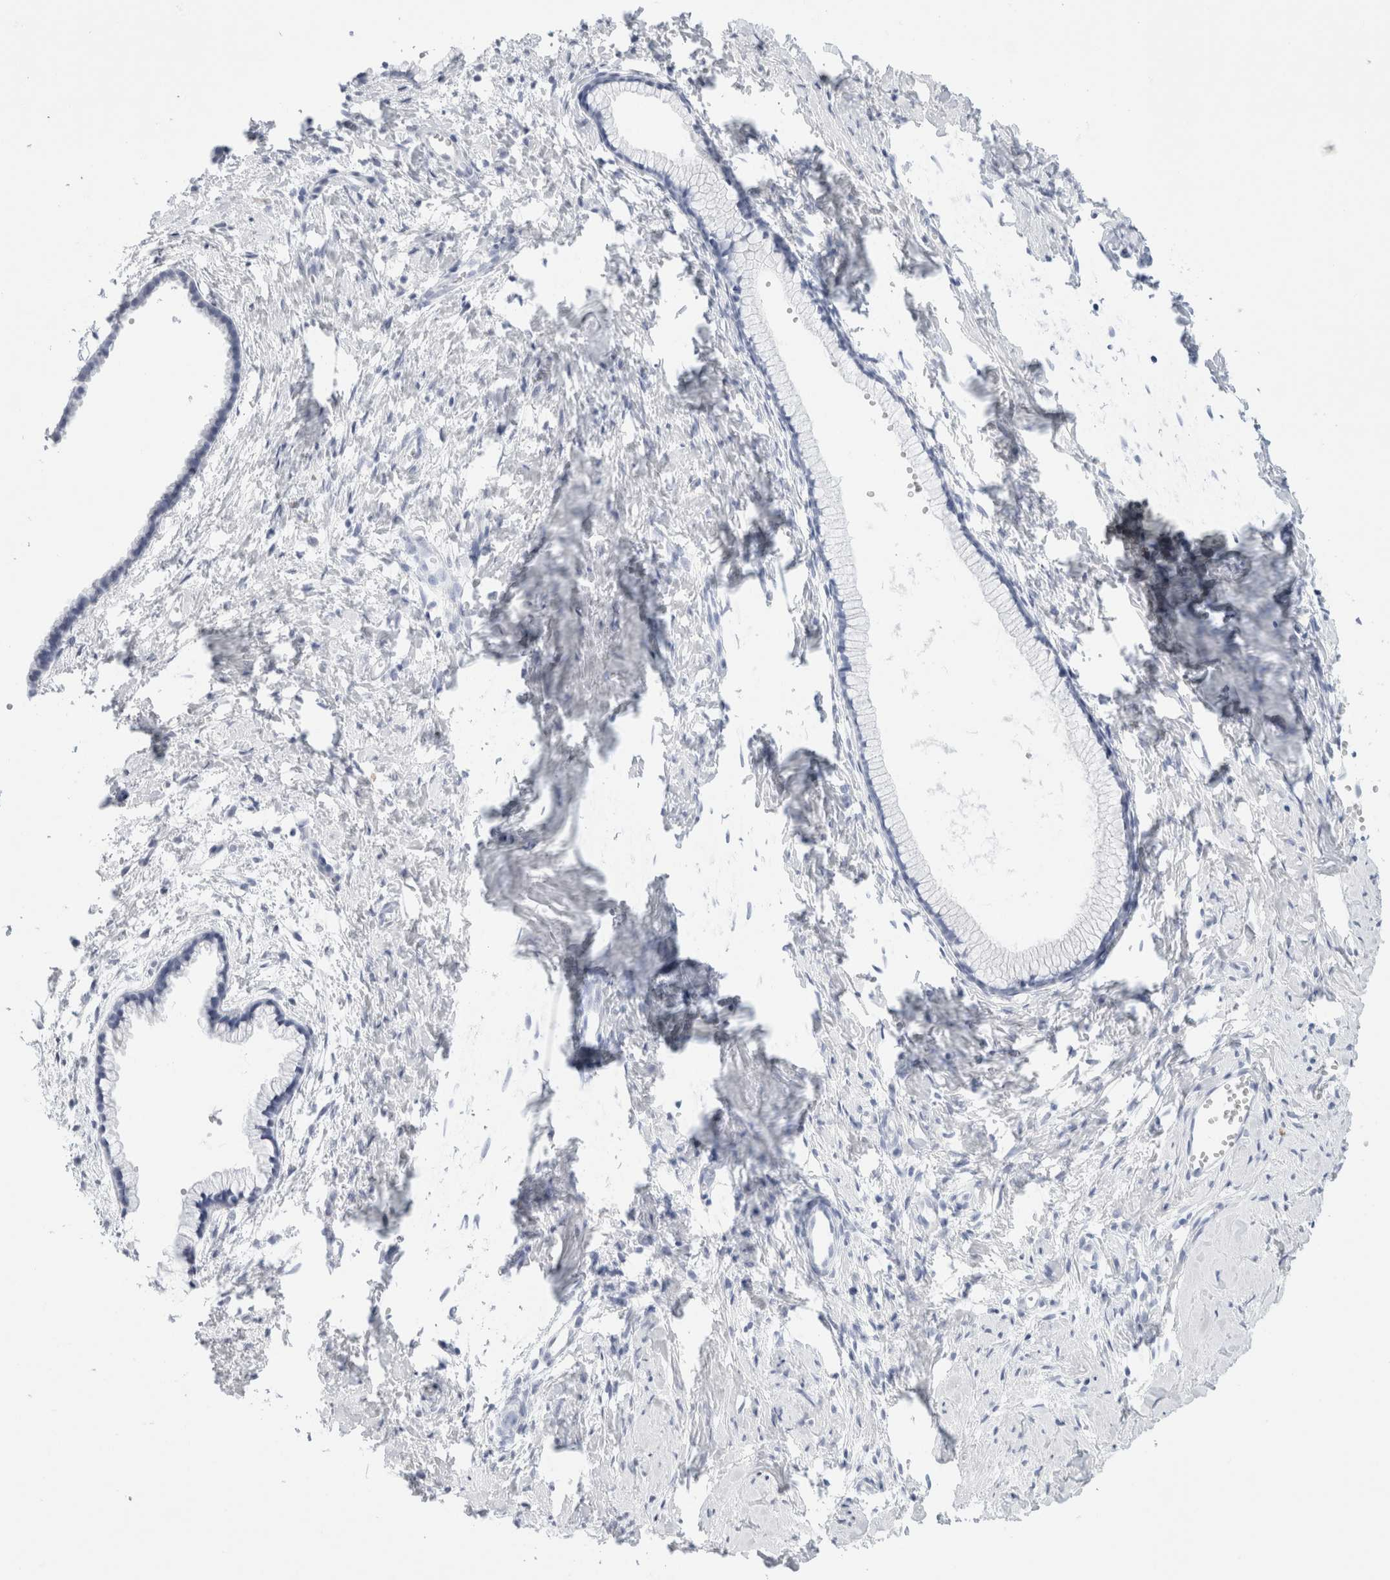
{"staining": {"intensity": "negative", "quantity": "none", "location": "none"}, "tissue": "cervix", "cell_type": "Glandular cells", "image_type": "normal", "snomed": [{"axis": "morphology", "description": "Normal tissue, NOS"}, {"axis": "topography", "description": "Cervix"}], "caption": "A micrograph of cervix stained for a protein shows no brown staining in glandular cells. (DAB IHC visualized using brightfield microscopy, high magnification).", "gene": "MUC15", "patient": {"sex": "female", "age": 75}}